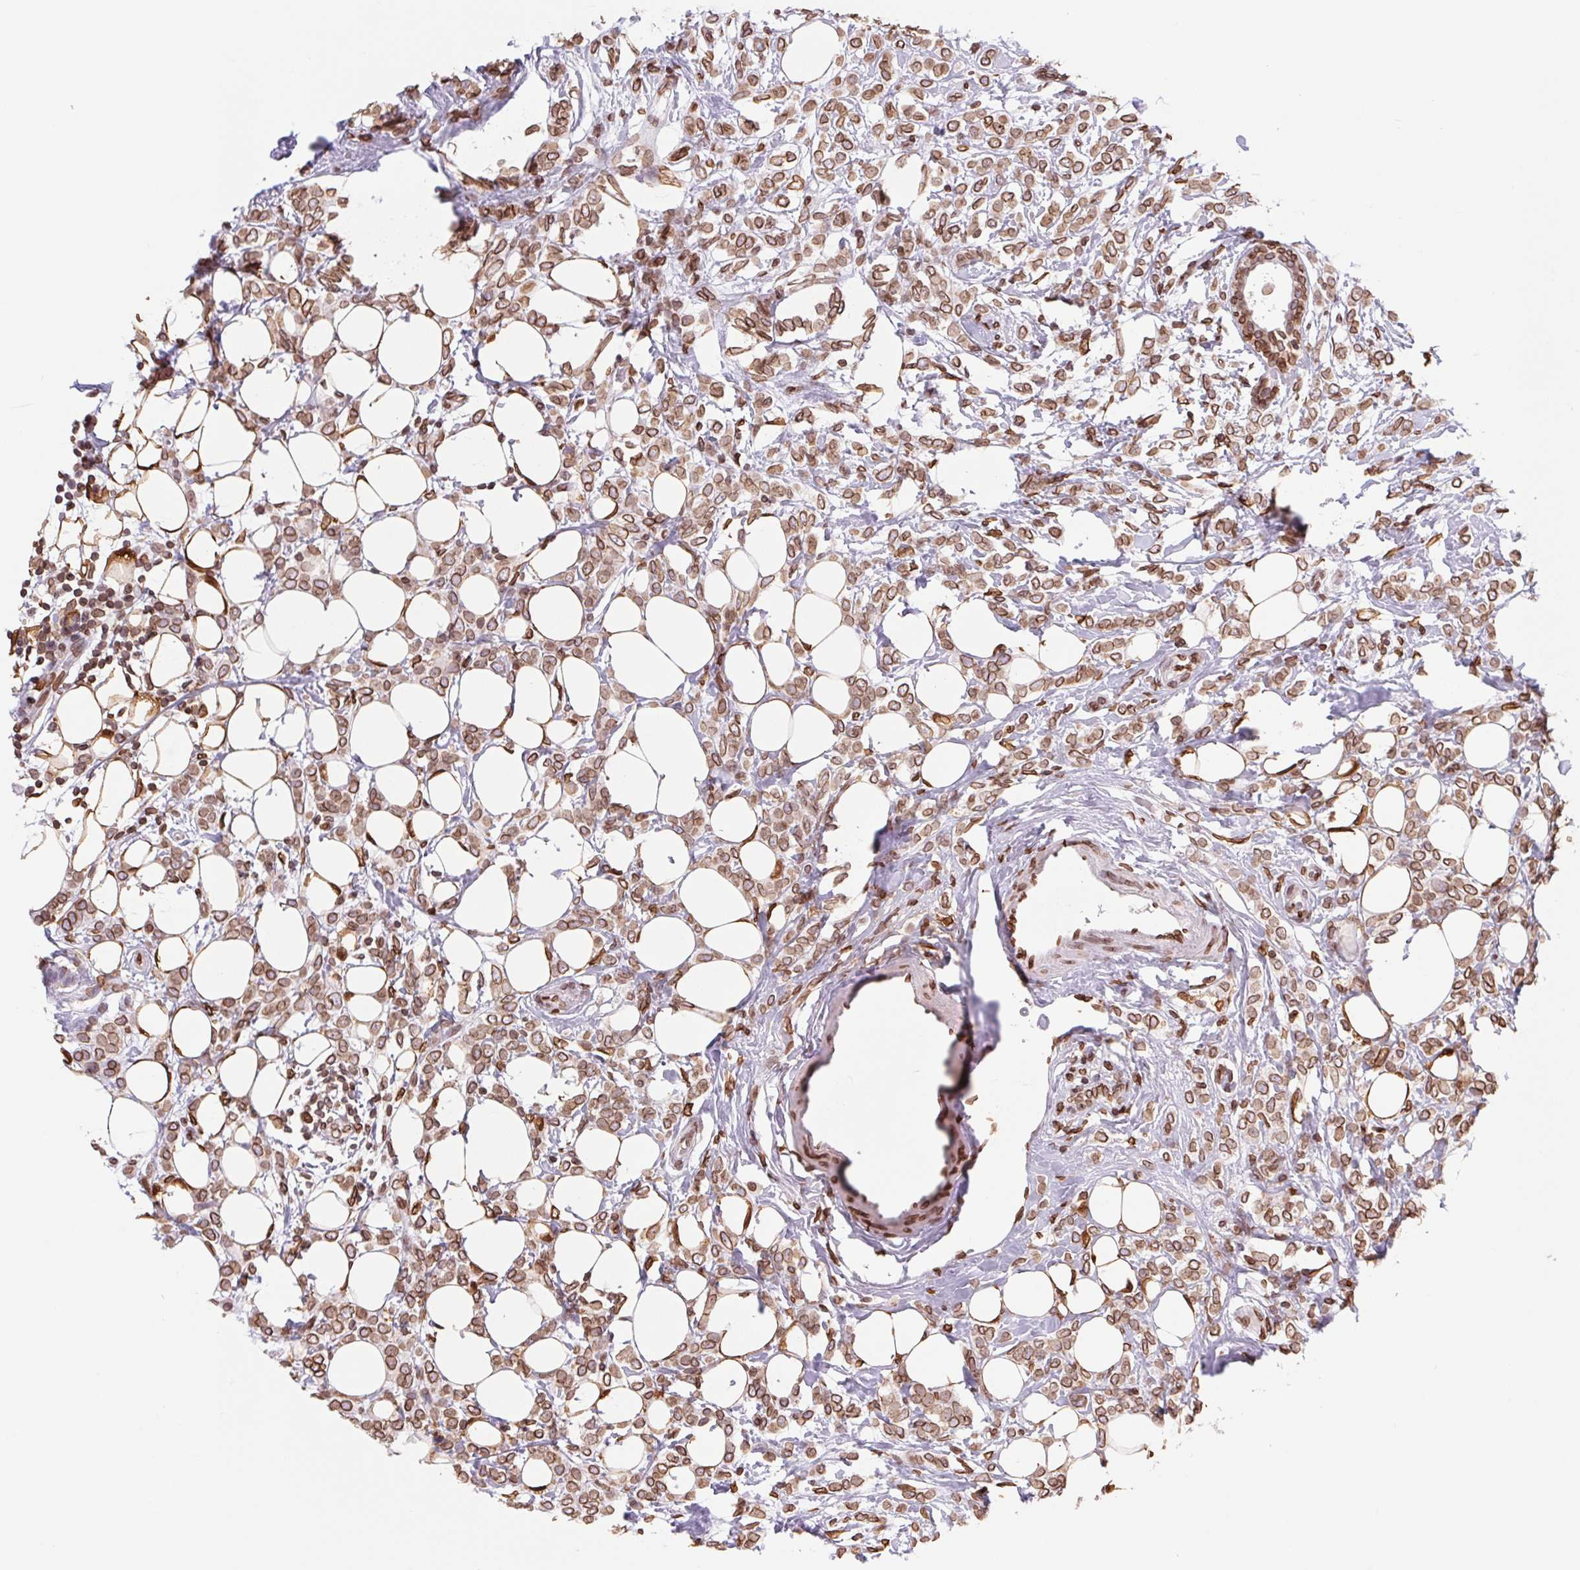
{"staining": {"intensity": "strong", "quantity": ">75%", "location": "cytoplasmic/membranous,nuclear"}, "tissue": "breast cancer", "cell_type": "Tumor cells", "image_type": "cancer", "snomed": [{"axis": "morphology", "description": "Lobular carcinoma"}, {"axis": "topography", "description": "Breast"}], "caption": "Protein positivity by immunohistochemistry demonstrates strong cytoplasmic/membranous and nuclear expression in about >75% of tumor cells in breast cancer. (DAB (3,3'-diaminobenzidine) IHC with brightfield microscopy, high magnification).", "gene": "LMNB2", "patient": {"sex": "female", "age": 49}}